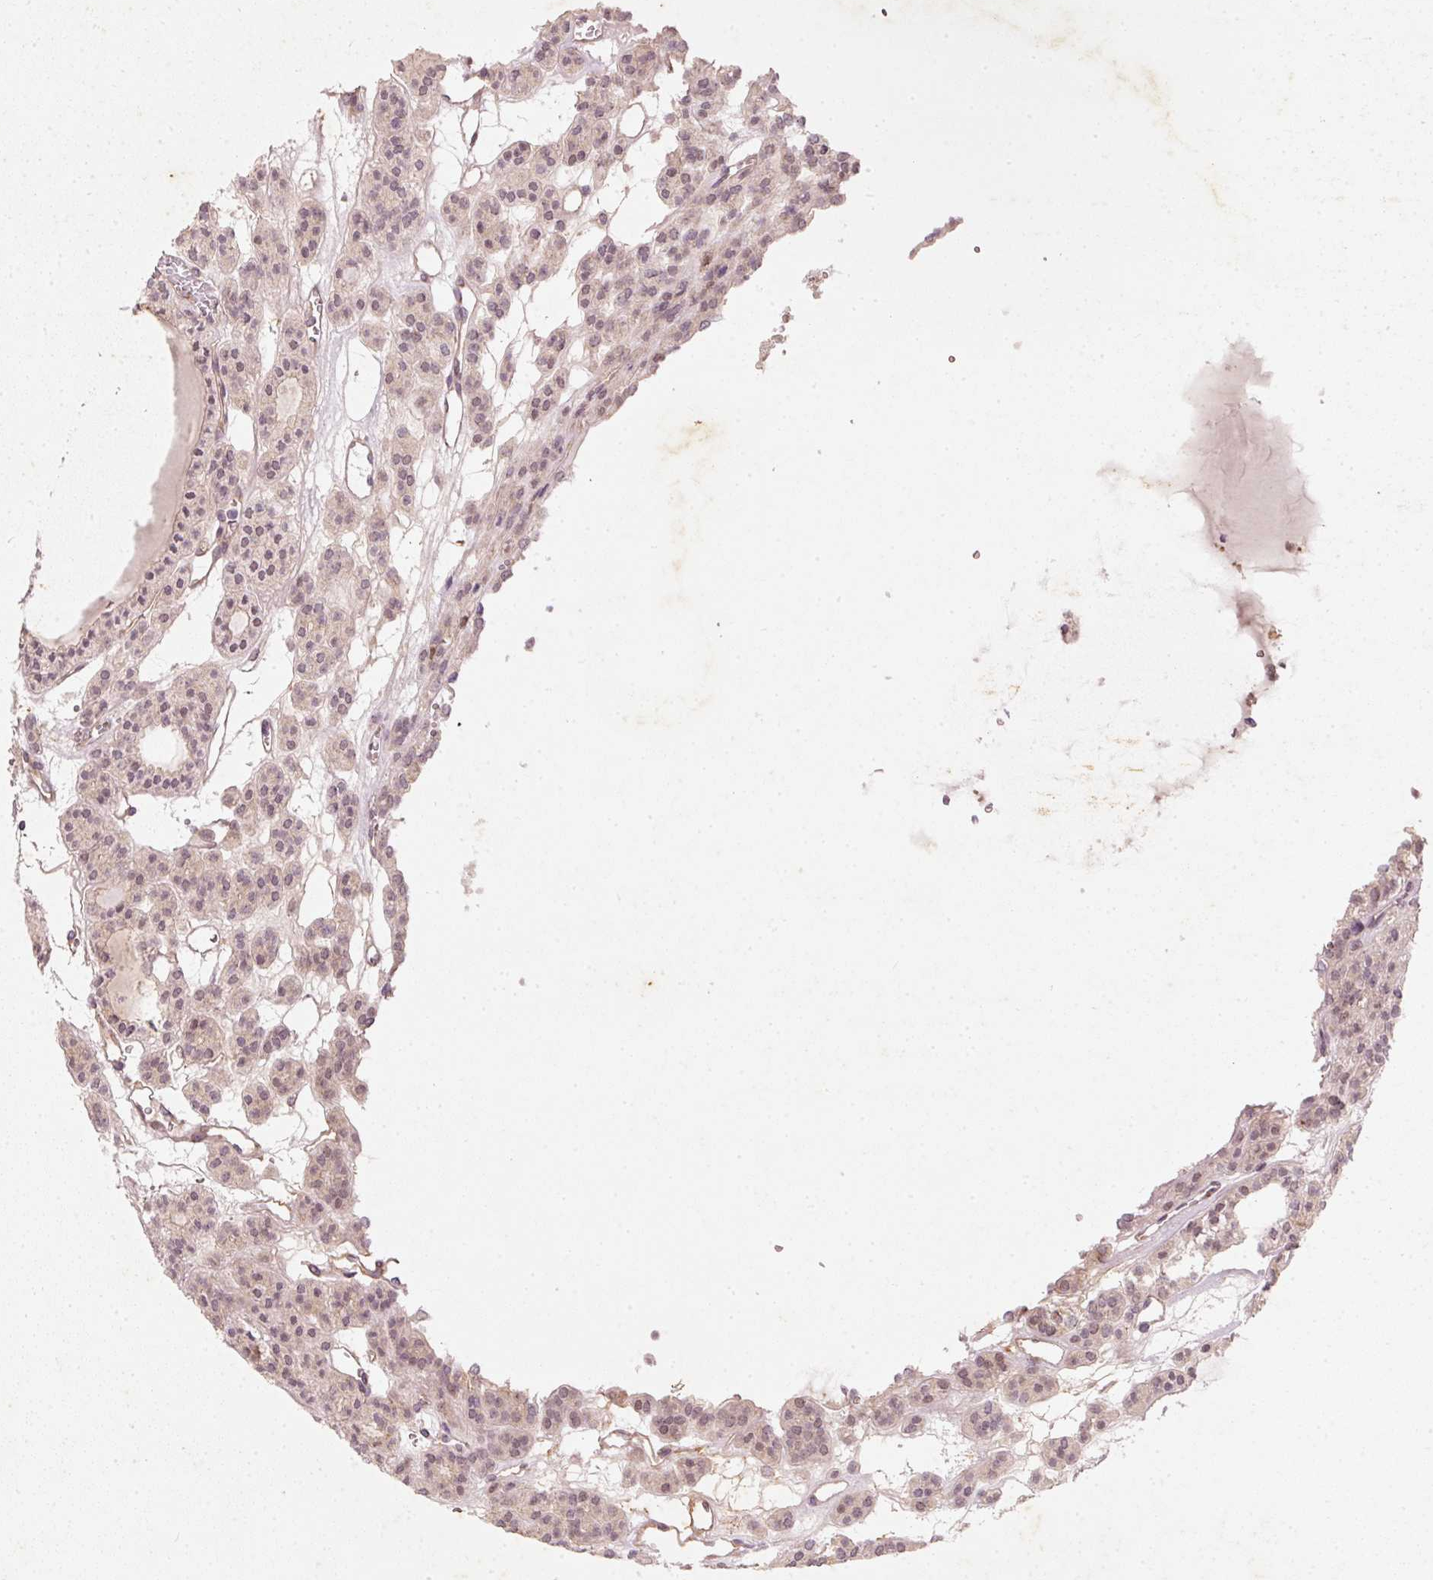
{"staining": {"intensity": "weak", "quantity": ">75%", "location": "cytoplasmic/membranous,nuclear"}, "tissue": "thyroid cancer", "cell_type": "Tumor cells", "image_type": "cancer", "snomed": [{"axis": "morphology", "description": "Follicular adenoma carcinoma, NOS"}, {"axis": "topography", "description": "Thyroid gland"}], "caption": "Thyroid follicular adenoma carcinoma stained for a protein reveals weak cytoplasmic/membranous and nuclear positivity in tumor cells. The protein is stained brown, and the nuclei are stained in blue (DAB (3,3'-diaminobenzidine) IHC with brightfield microscopy, high magnification).", "gene": "RGL2", "patient": {"sex": "female", "age": 63}}